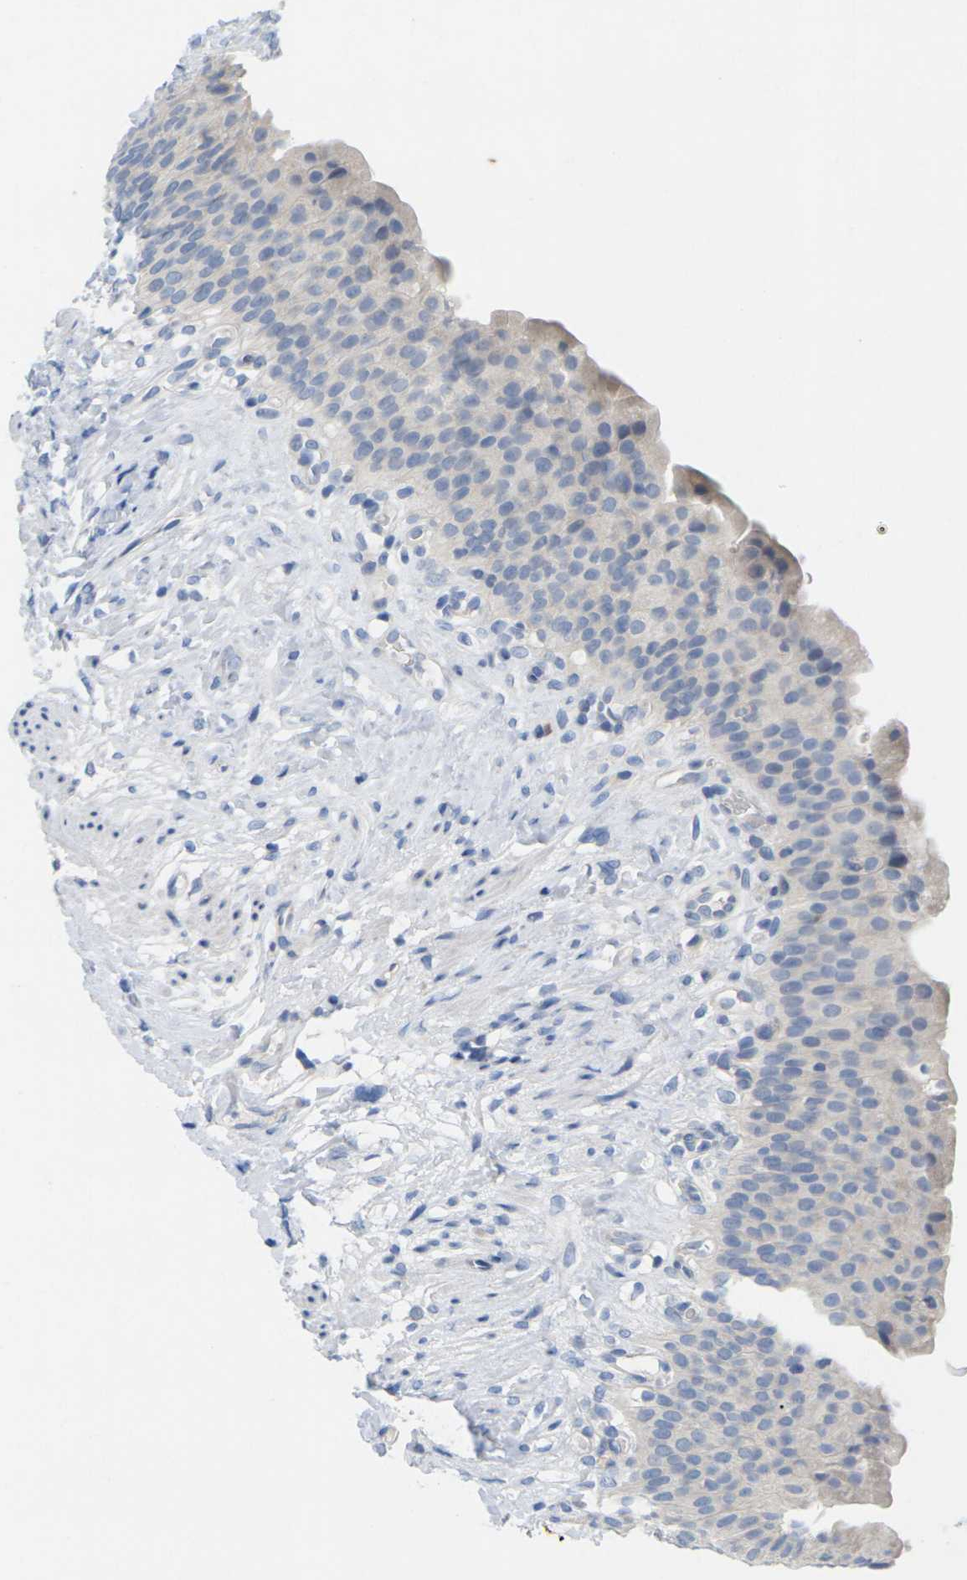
{"staining": {"intensity": "weak", "quantity": "25%-75%", "location": "cytoplasmic/membranous"}, "tissue": "urinary bladder", "cell_type": "Urothelial cells", "image_type": "normal", "snomed": [{"axis": "morphology", "description": "Normal tissue, NOS"}, {"axis": "topography", "description": "Urinary bladder"}], "caption": "IHC (DAB (3,3'-diaminobenzidine)) staining of normal urinary bladder exhibits weak cytoplasmic/membranous protein expression in approximately 25%-75% of urothelial cells. The staining was performed using DAB, with brown indicating positive protein expression. Nuclei are stained blue with hematoxylin.", "gene": "TNNI3", "patient": {"sex": "female", "age": 79}}